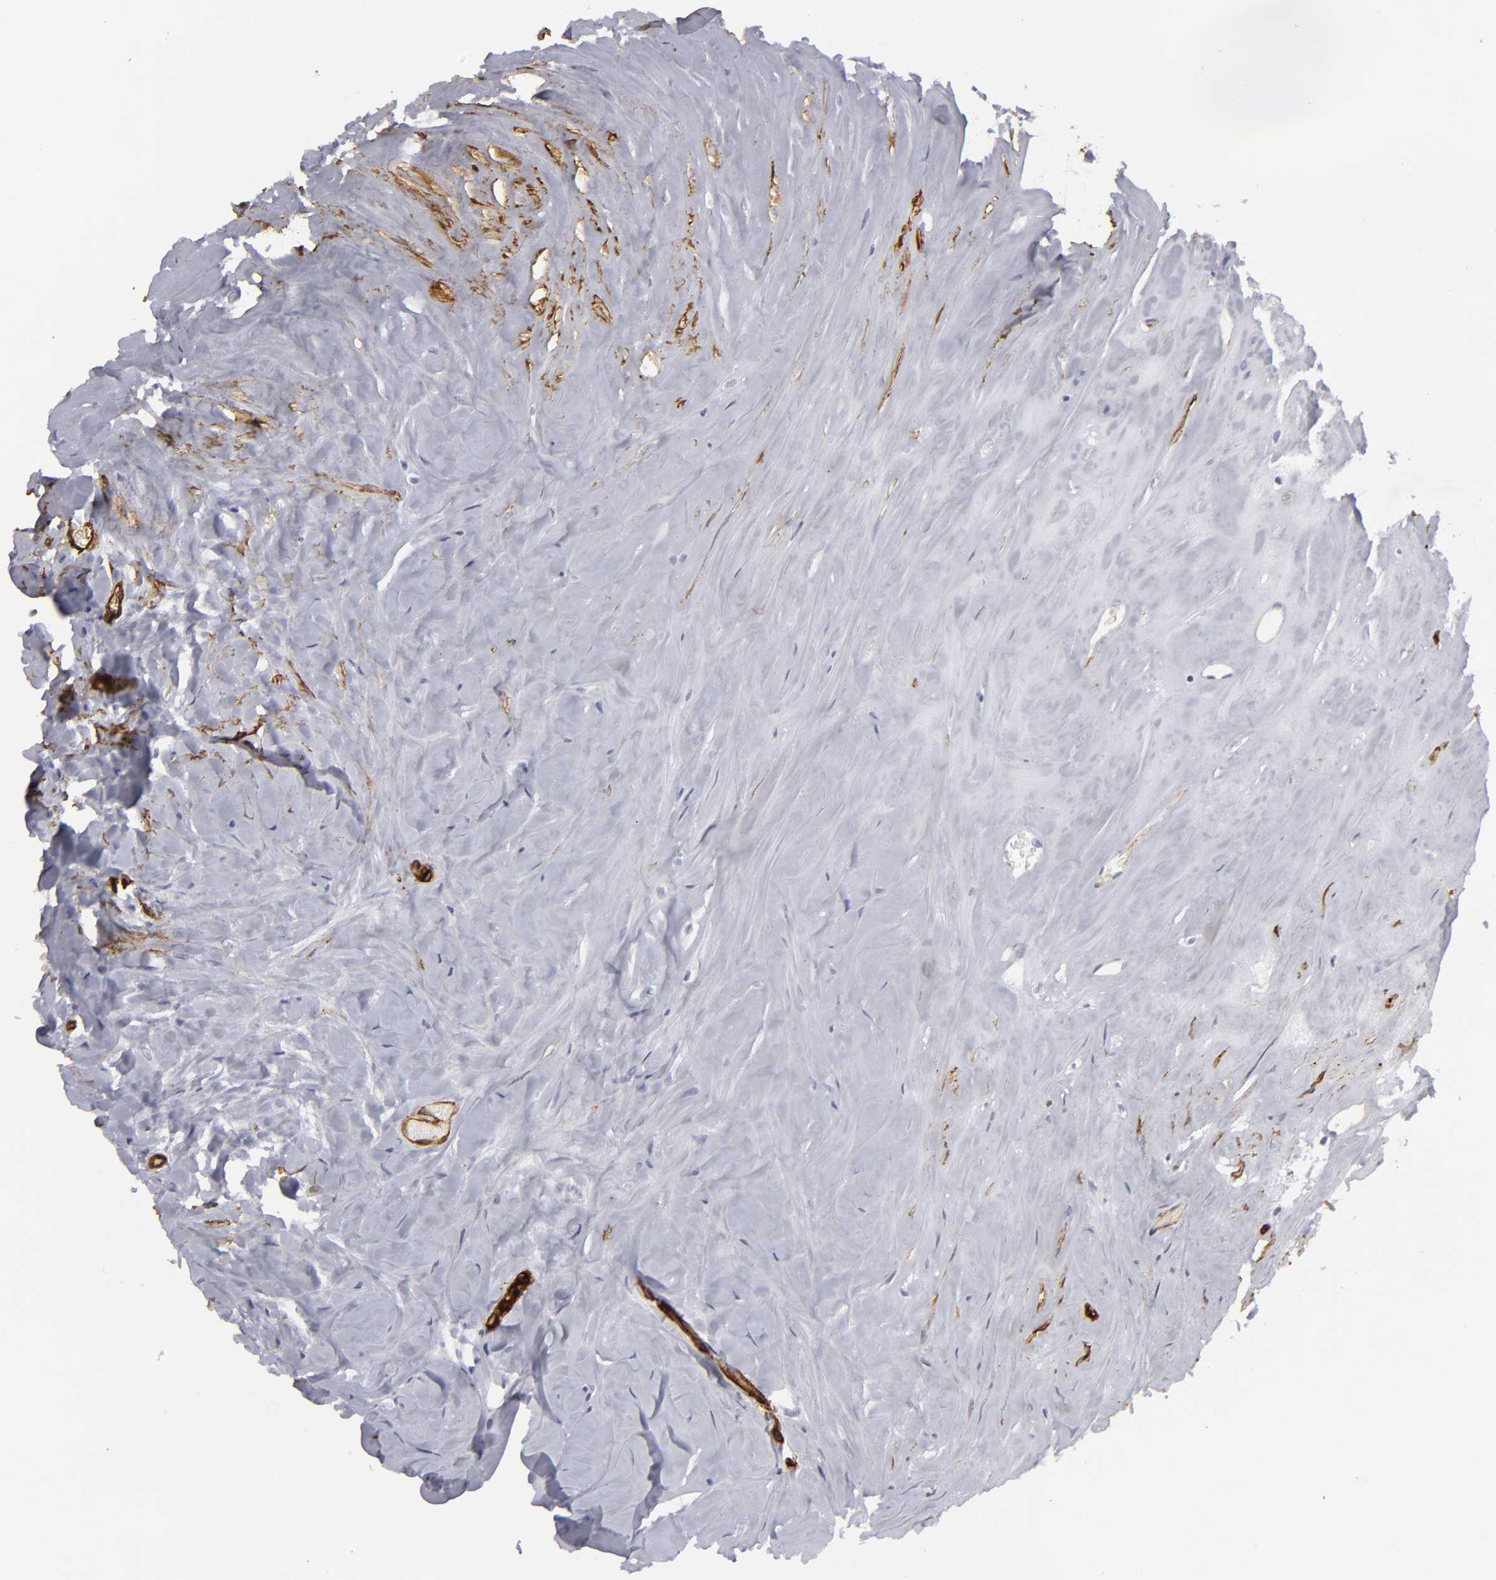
{"staining": {"intensity": "negative", "quantity": "none", "location": "none"}, "tissue": "carcinoid", "cell_type": "Tumor cells", "image_type": "cancer", "snomed": [{"axis": "morphology", "description": "Carcinoid, malignant, NOS"}, {"axis": "topography", "description": "Small intestine"}], "caption": "Carcinoid (malignant) stained for a protein using immunohistochemistry reveals no staining tumor cells.", "gene": "MCAM", "patient": {"sex": "male", "age": 60}}